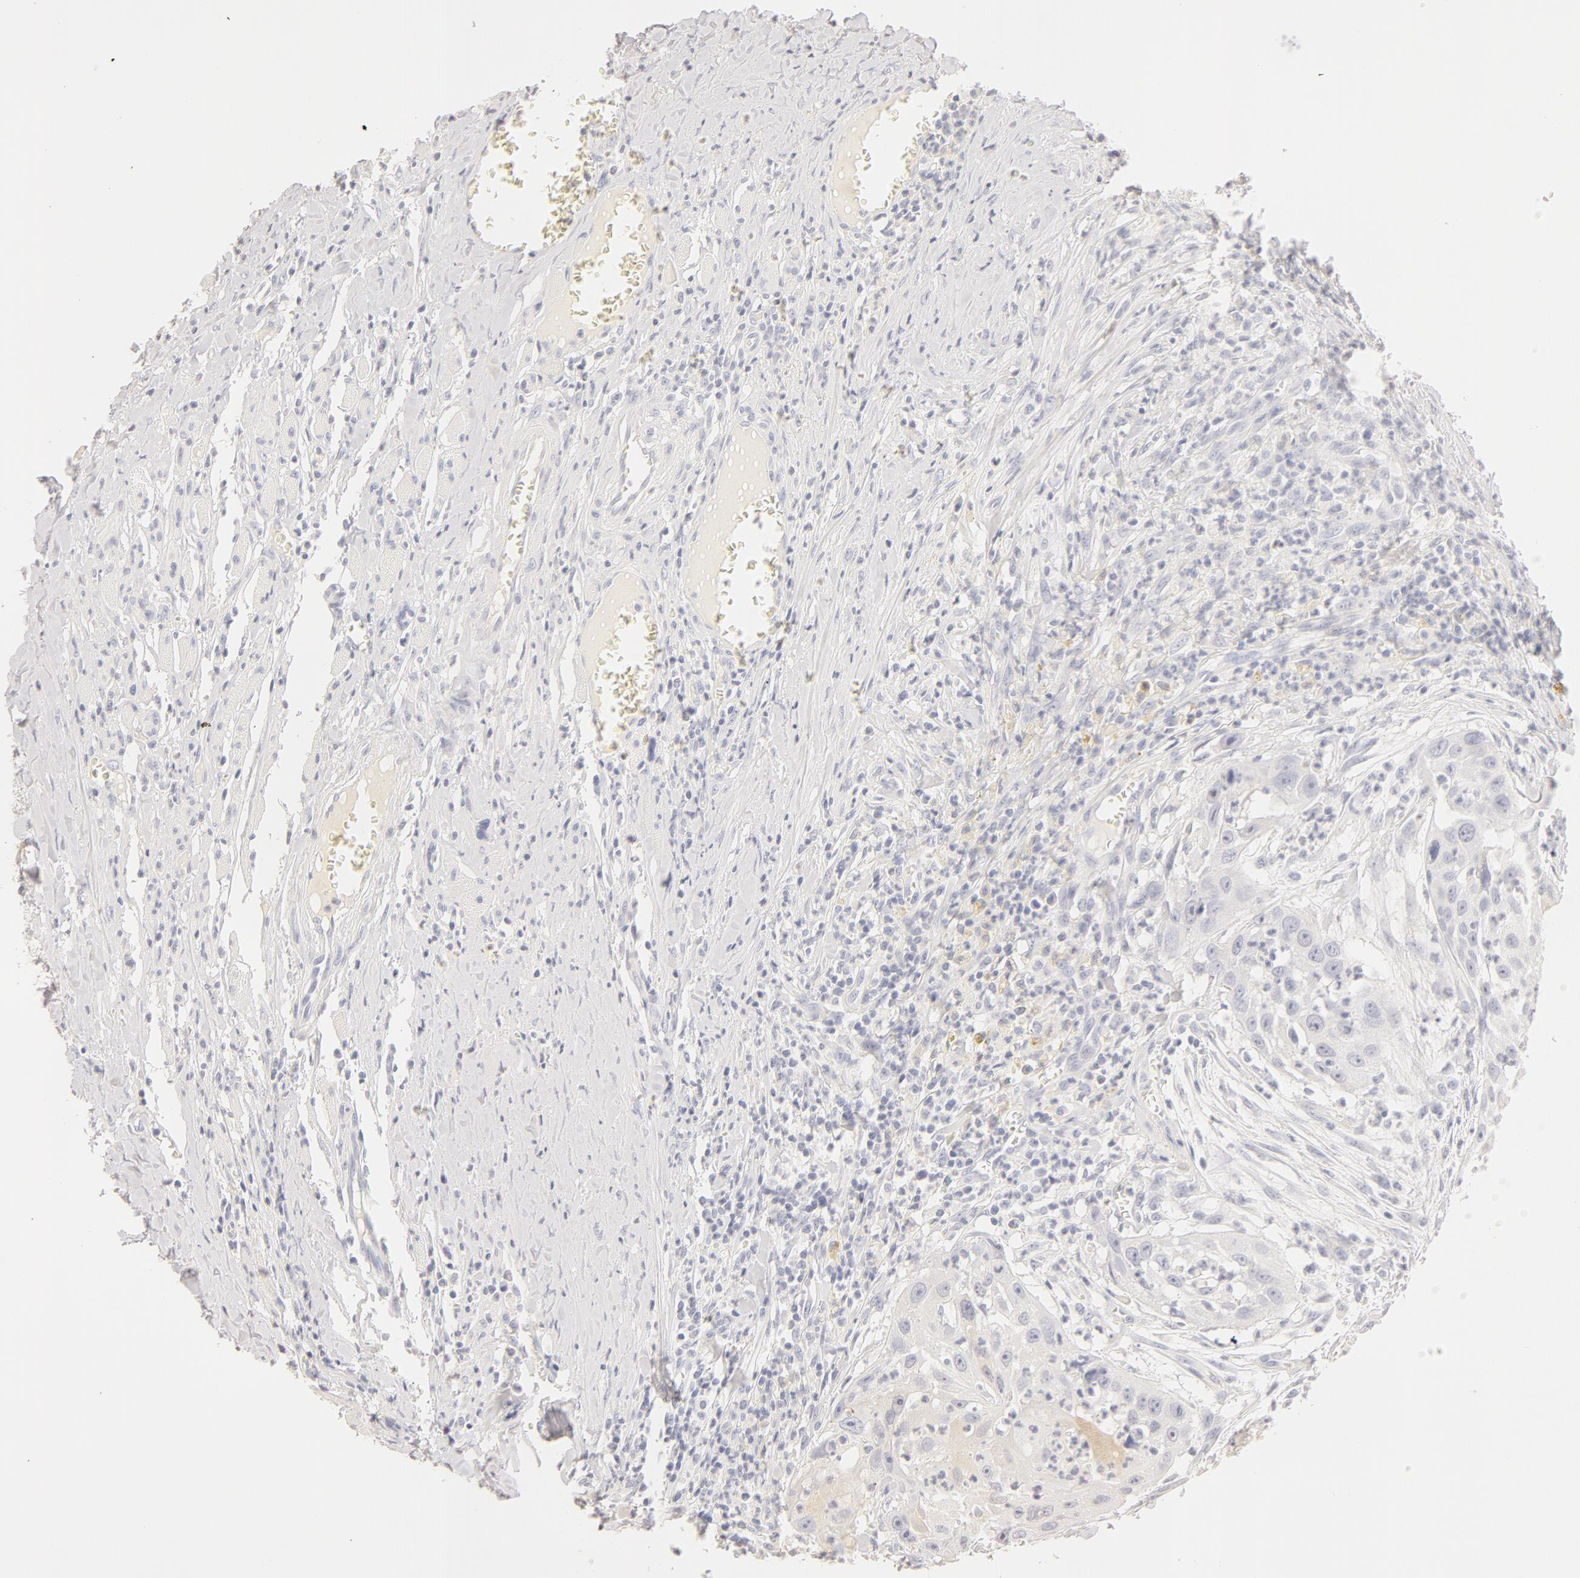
{"staining": {"intensity": "negative", "quantity": "none", "location": "none"}, "tissue": "head and neck cancer", "cell_type": "Tumor cells", "image_type": "cancer", "snomed": [{"axis": "morphology", "description": "Squamous cell carcinoma, NOS"}, {"axis": "topography", "description": "Head-Neck"}], "caption": "DAB (3,3'-diaminobenzidine) immunohistochemical staining of human squamous cell carcinoma (head and neck) displays no significant expression in tumor cells.", "gene": "LGALS7B", "patient": {"sex": "male", "age": 64}}